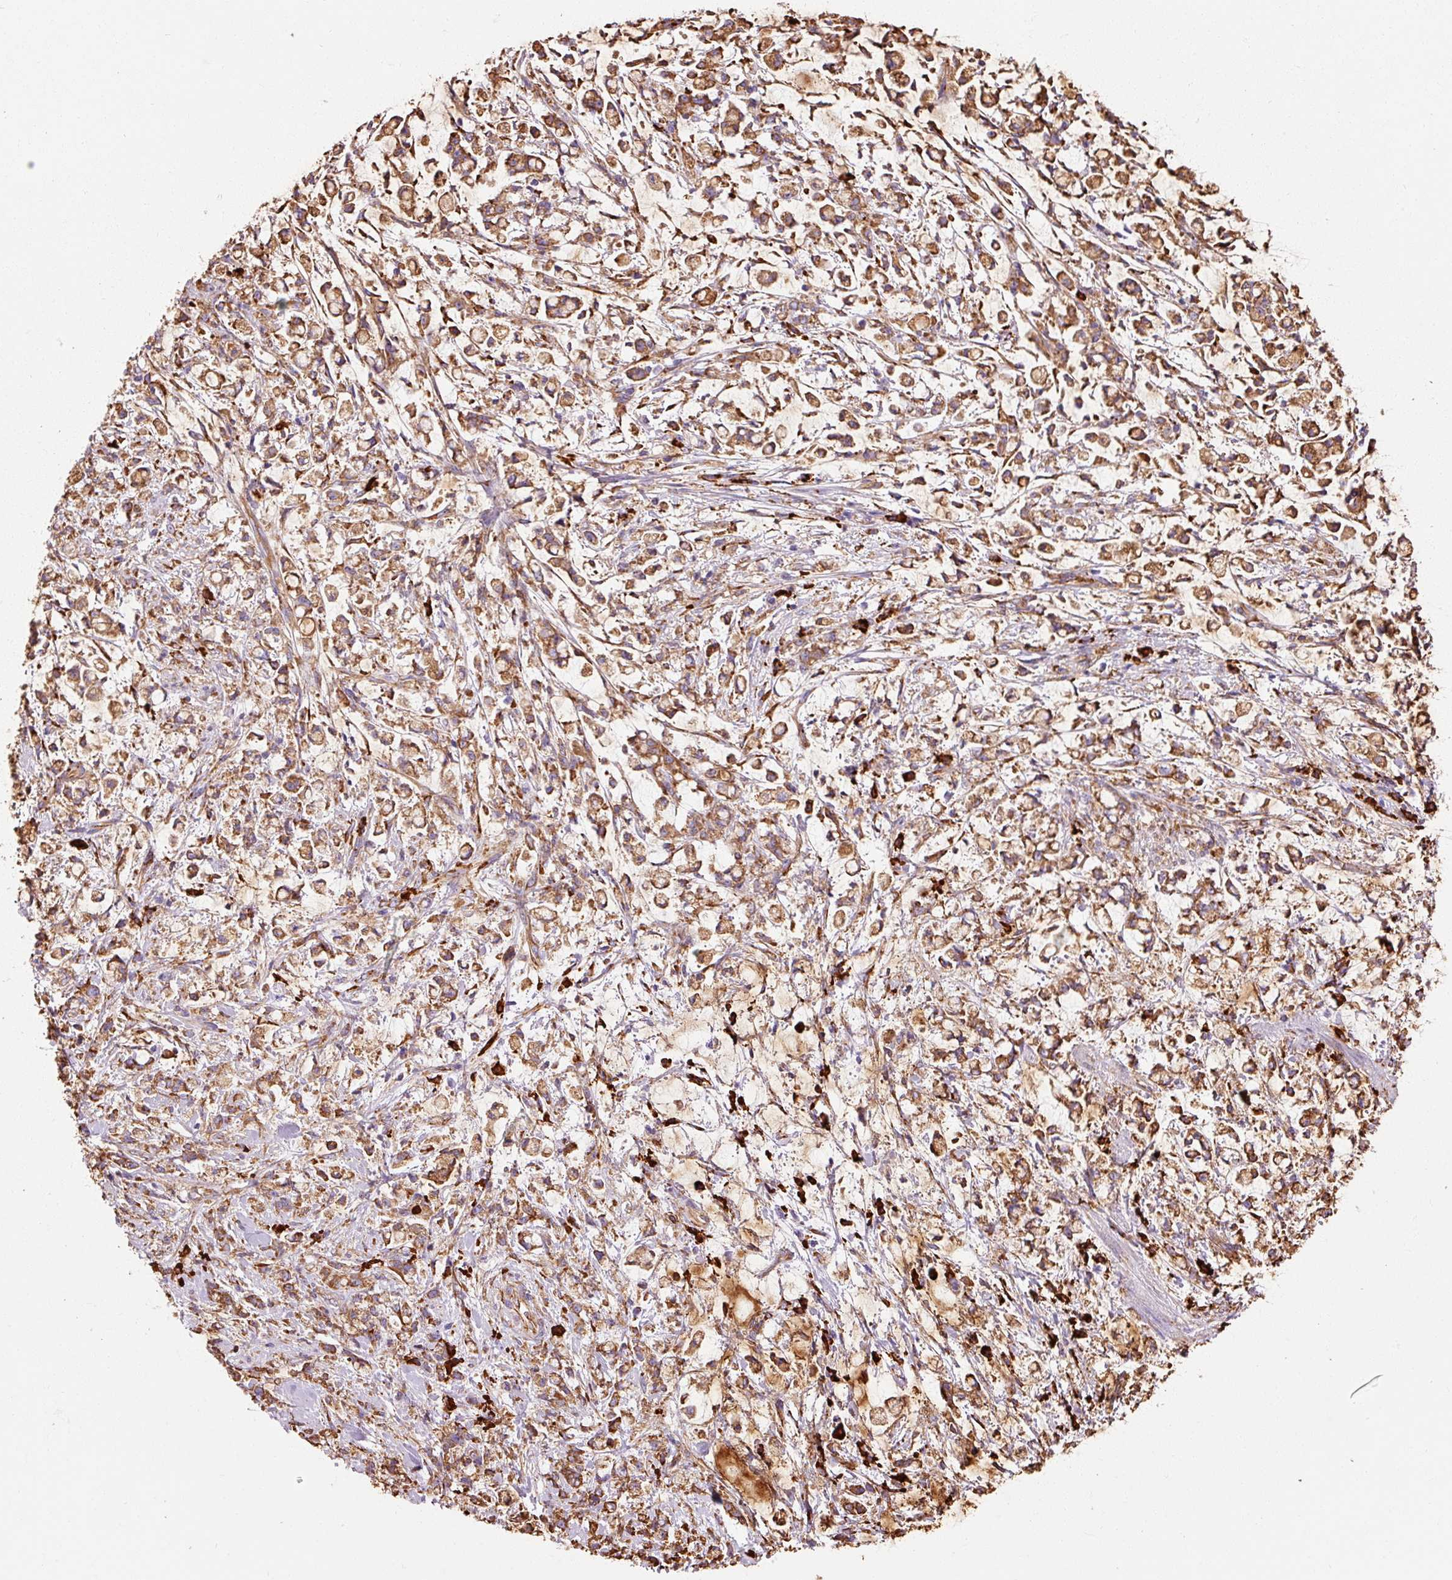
{"staining": {"intensity": "moderate", "quantity": ">75%", "location": "cytoplasmic/membranous"}, "tissue": "stomach cancer", "cell_type": "Tumor cells", "image_type": "cancer", "snomed": [{"axis": "morphology", "description": "Adenocarcinoma, NOS"}, {"axis": "topography", "description": "Stomach"}], "caption": "DAB immunohistochemical staining of stomach cancer demonstrates moderate cytoplasmic/membranous protein positivity in approximately >75% of tumor cells.", "gene": "KLC1", "patient": {"sex": "female", "age": 60}}